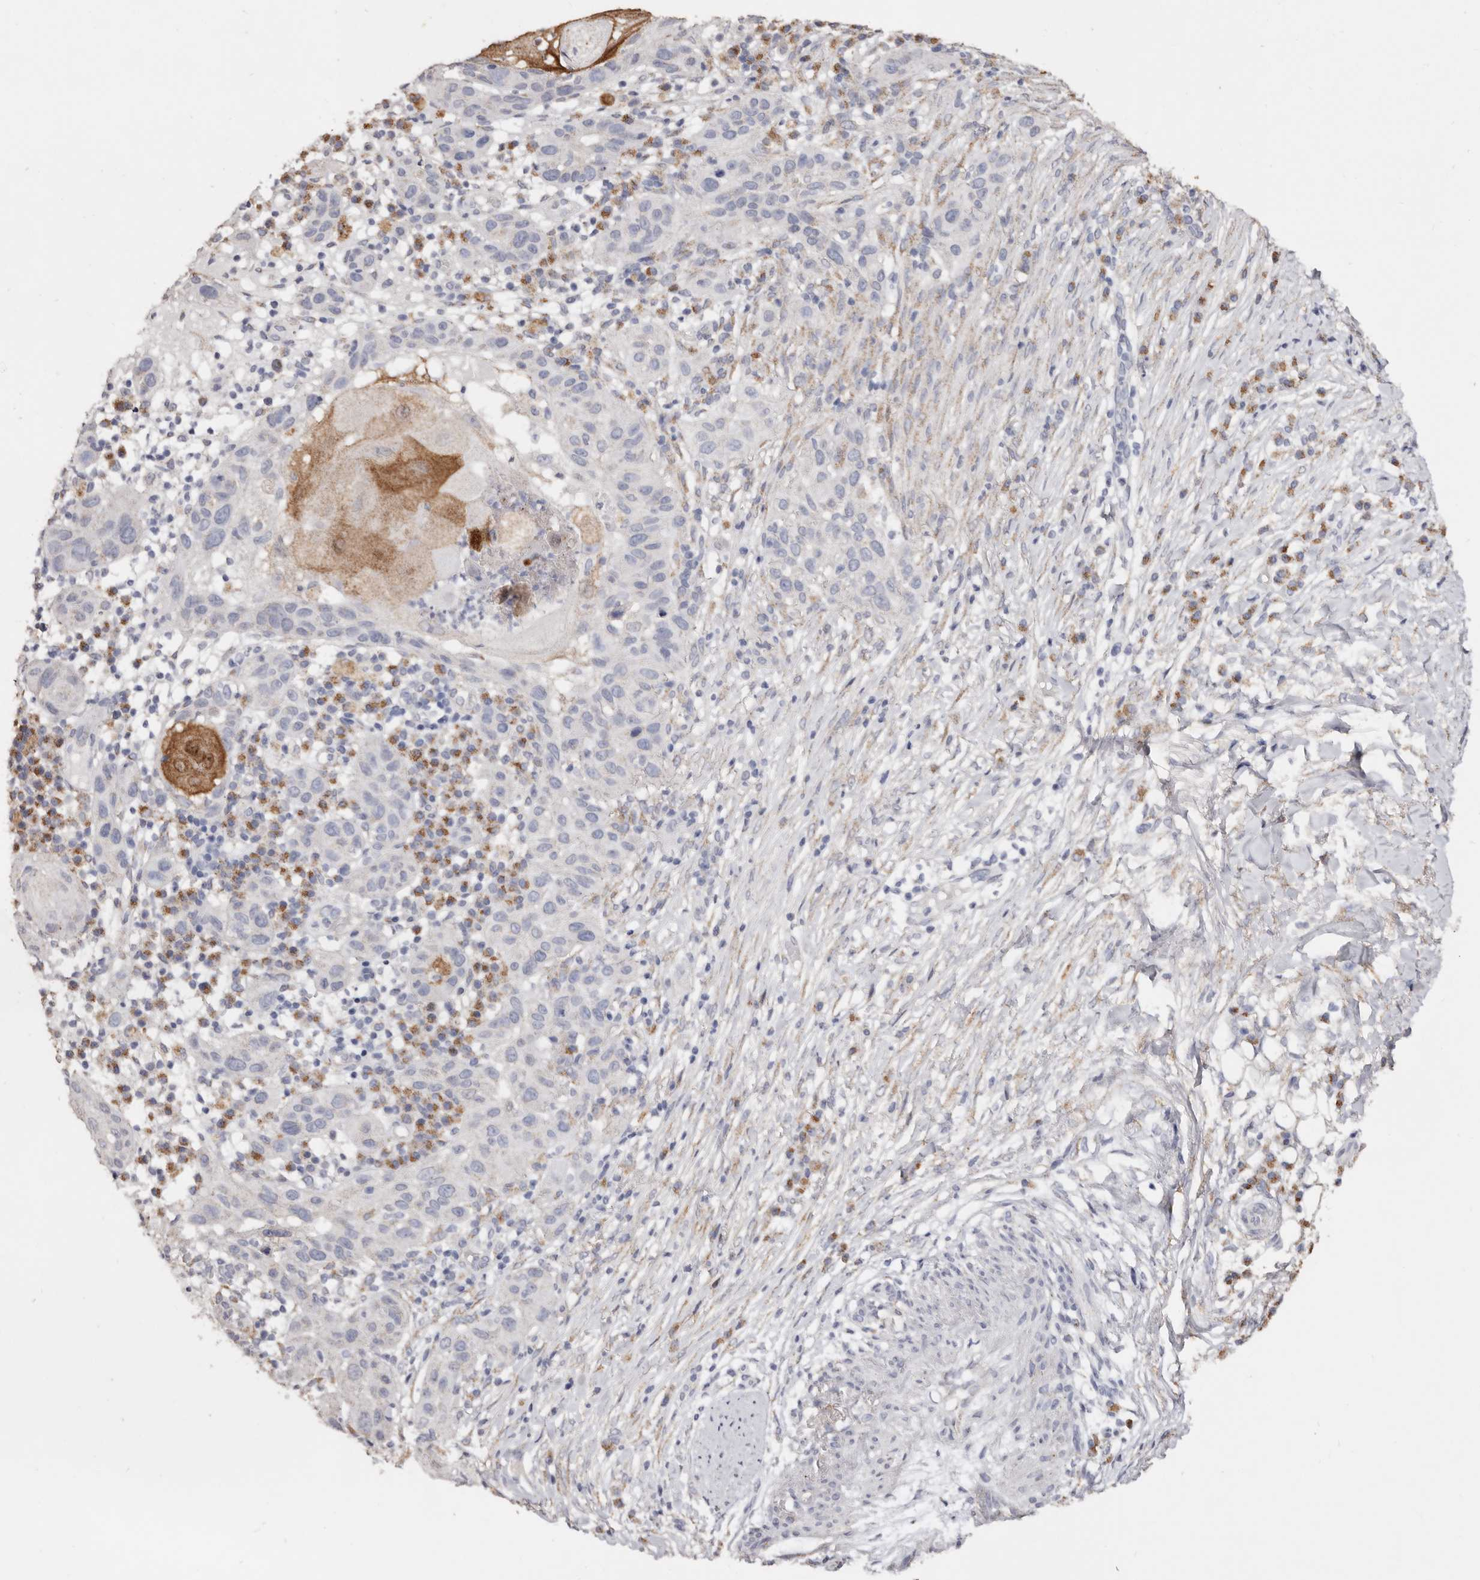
{"staining": {"intensity": "moderate", "quantity": "<25%", "location": "cytoplasmic/membranous"}, "tissue": "skin cancer", "cell_type": "Tumor cells", "image_type": "cancer", "snomed": [{"axis": "morphology", "description": "Normal tissue, NOS"}, {"axis": "morphology", "description": "Squamous cell carcinoma, NOS"}, {"axis": "topography", "description": "Skin"}], "caption": "Immunohistochemistry (IHC) staining of squamous cell carcinoma (skin), which exhibits low levels of moderate cytoplasmic/membranous staining in approximately <25% of tumor cells indicating moderate cytoplasmic/membranous protein expression. The staining was performed using DAB (brown) for protein detection and nuclei were counterstained in hematoxylin (blue).", "gene": "LGALS7B", "patient": {"sex": "female", "age": 96}}